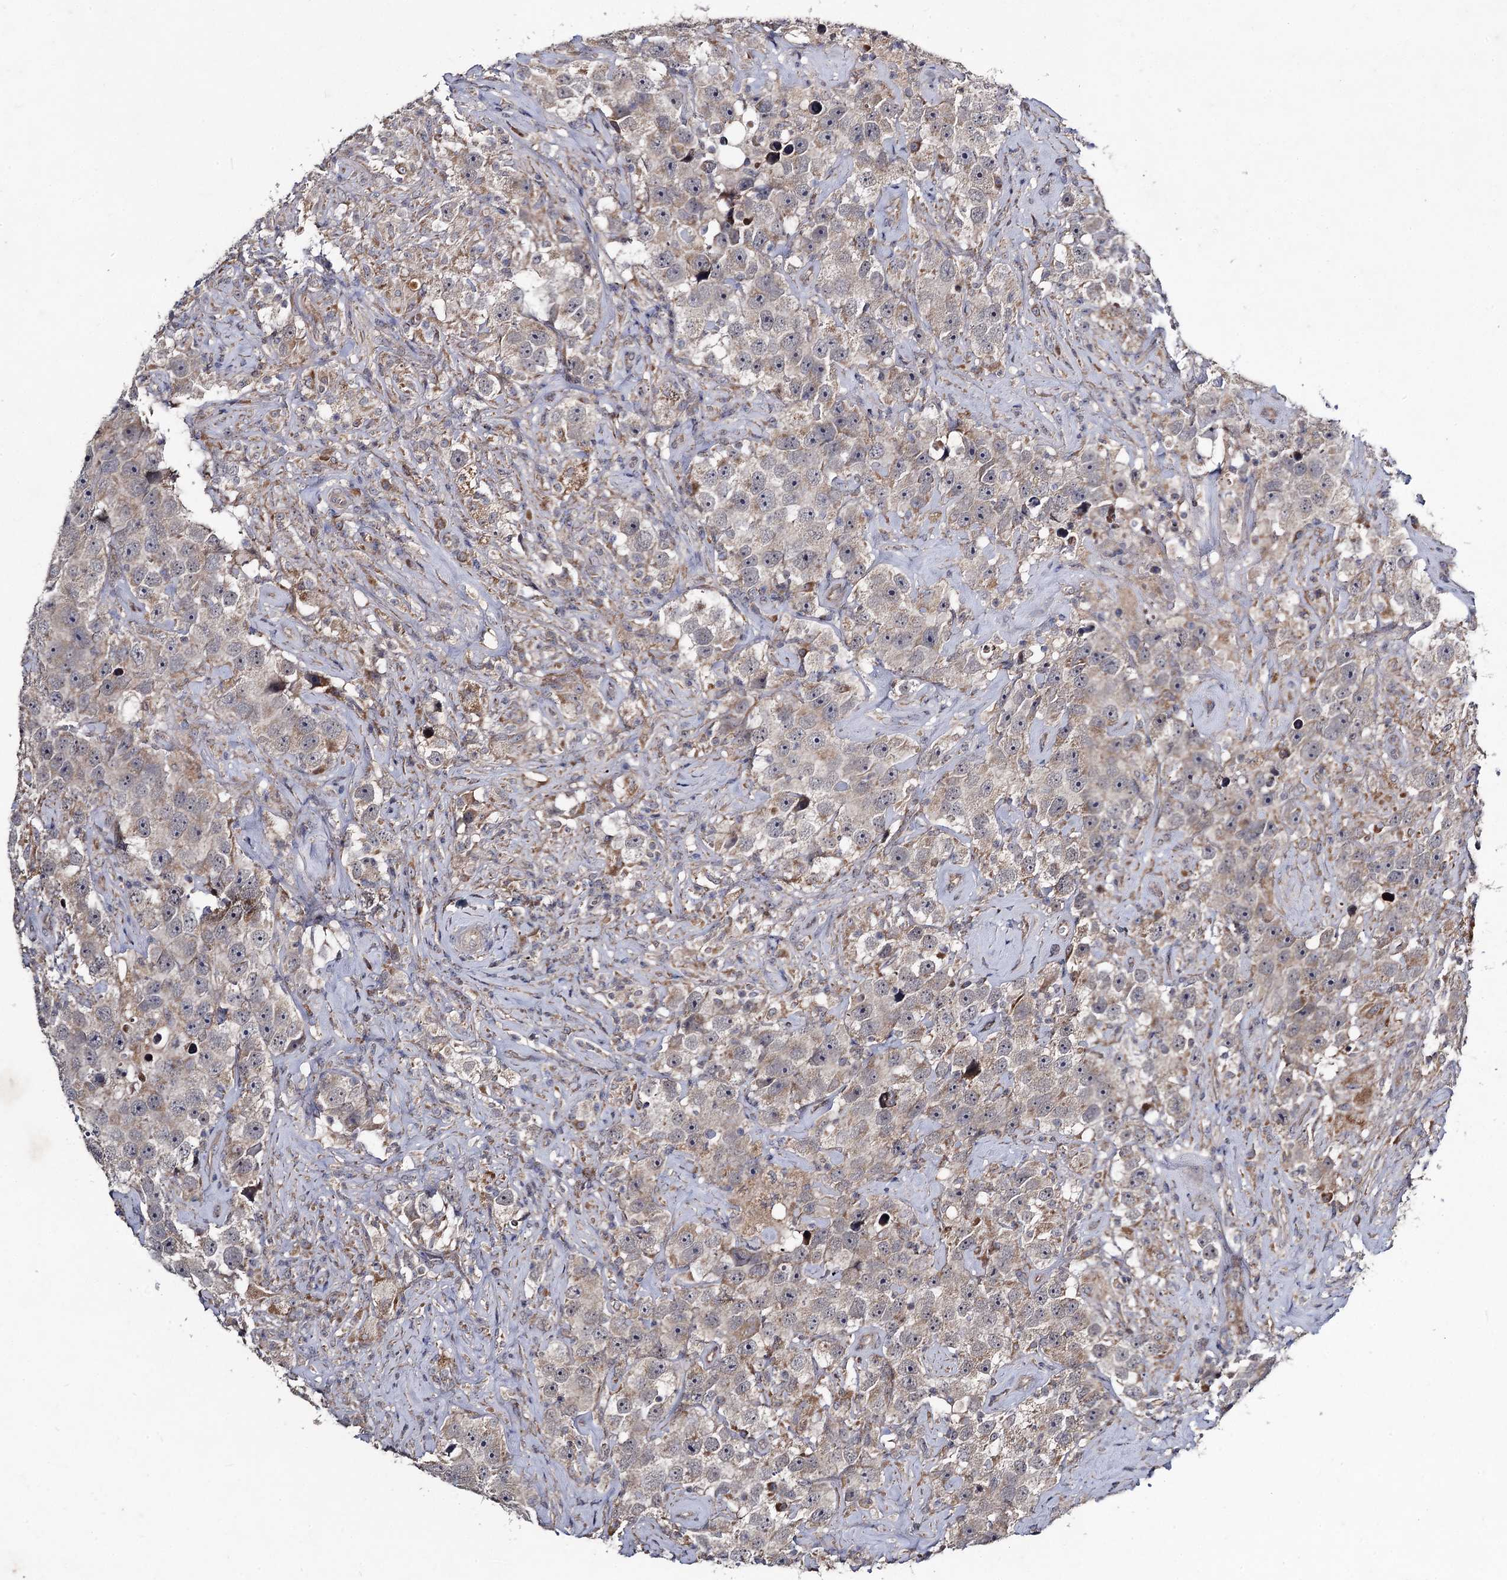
{"staining": {"intensity": "weak", "quantity": "<25%", "location": "cytoplasmic/membranous"}, "tissue": "testis cancer", "cell_type": "Tumor cells", "image_type": "cancer", "snomed": [{"axis": "morphology", "description": "Seminoma, NOS"}, {"axis": "topography", "description": "Testis"}], "caption": "IHC micrograph of neoplastic tissue: human seminoma (testis) stained with DAB (3,3'-diaminobenzidine) demonstrates no significant protein expression in tumor cells.", "gene": "VPS37D", "patient": {"sex": "male", "age": 49}}